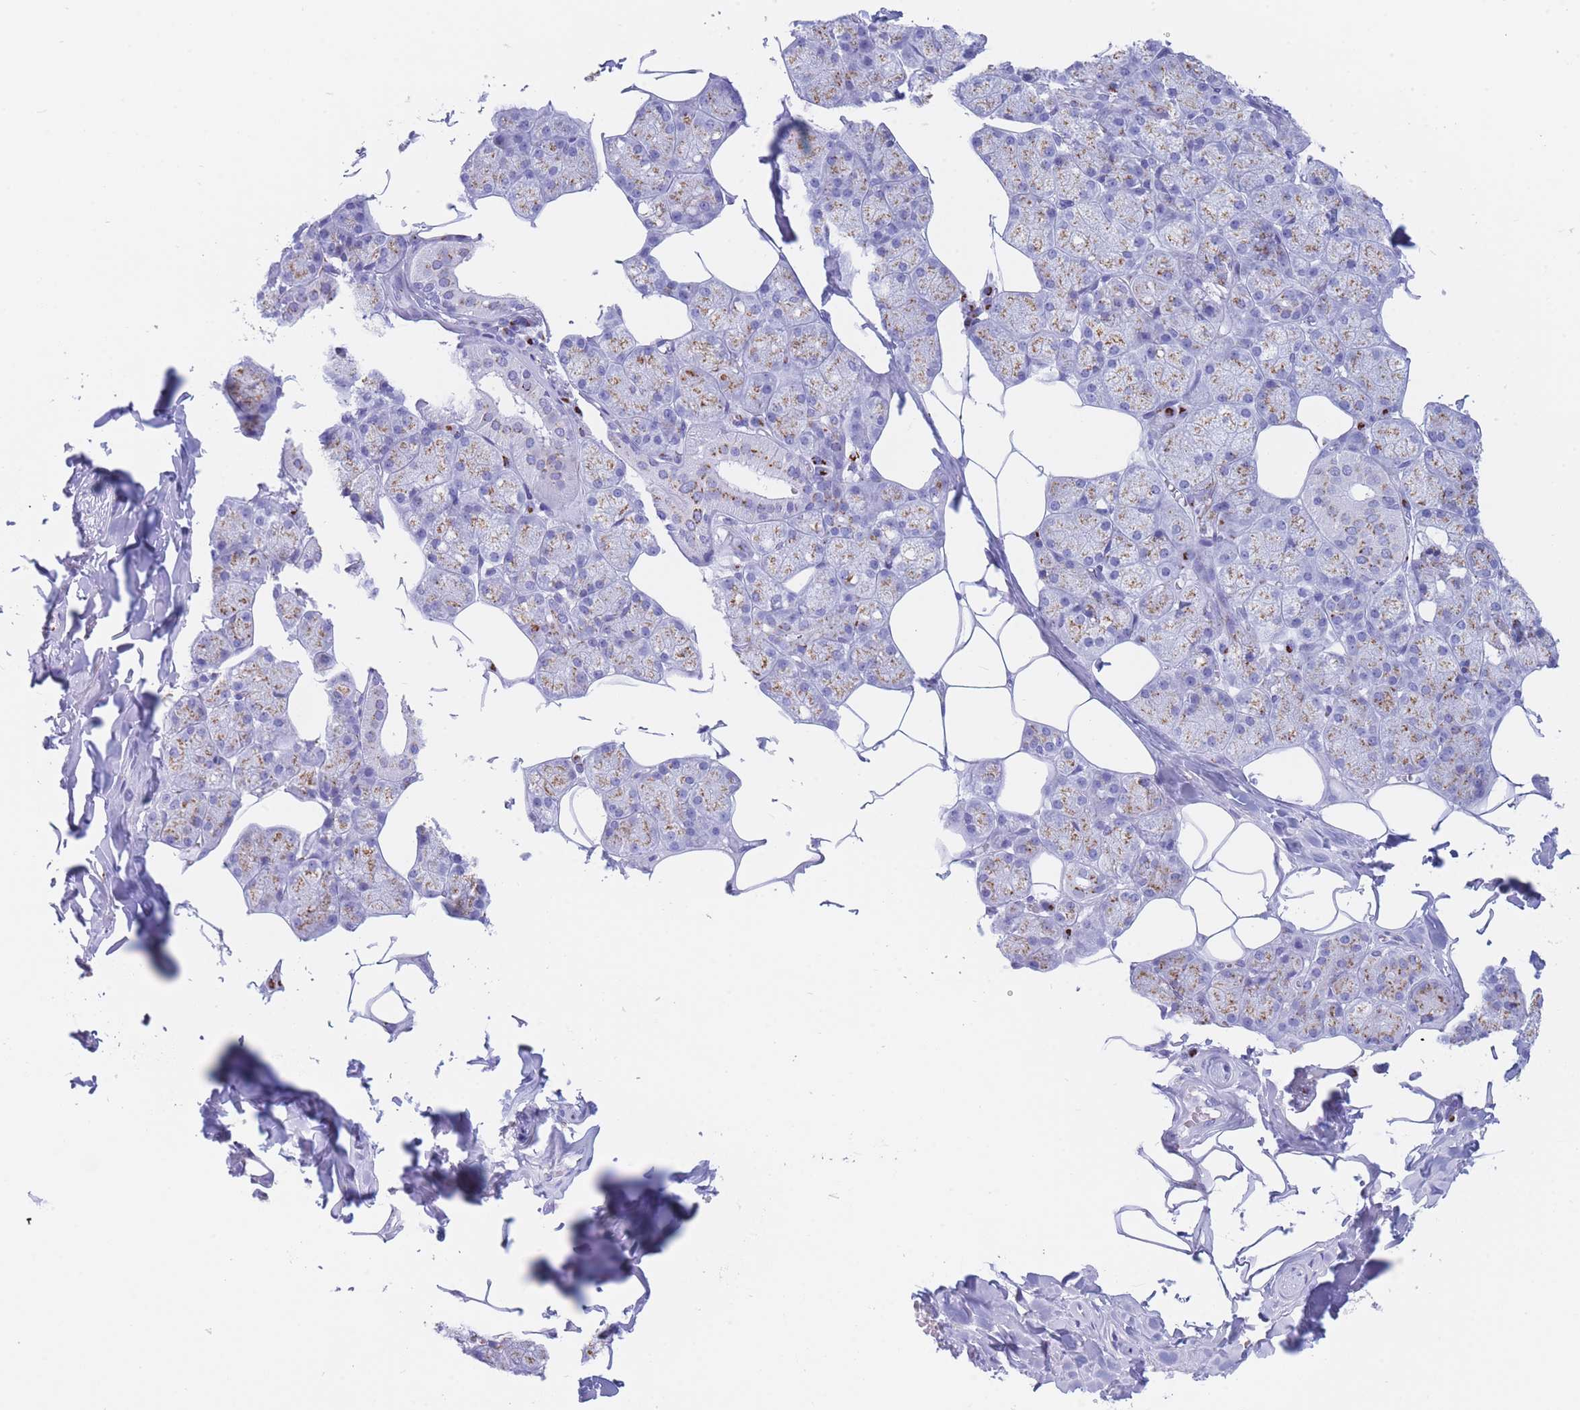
{"staining": {"intensity": "moderate", "quantity": "25%-75%", "location": "cytoplasmic/membranous"}, "tissue": "salivary gland", "cell_type": "Glandular cells", "image_type": "normal", "snomed": [{"axis": "morphology", "description": "Normal tissue, NOS"}, {"axis": "topography", "description": "Salivary gland"}], "caption": "IHC of unremarkable human salivary gland exhibits medium levels of moderate cytoplasmic/membranous staining in about 25%-75% of glandular cells. (DAB IHC with brightfield microscopy, high magnification).", "gene": "FAM3C", "patient": {"sex": "male", "age": 62}}